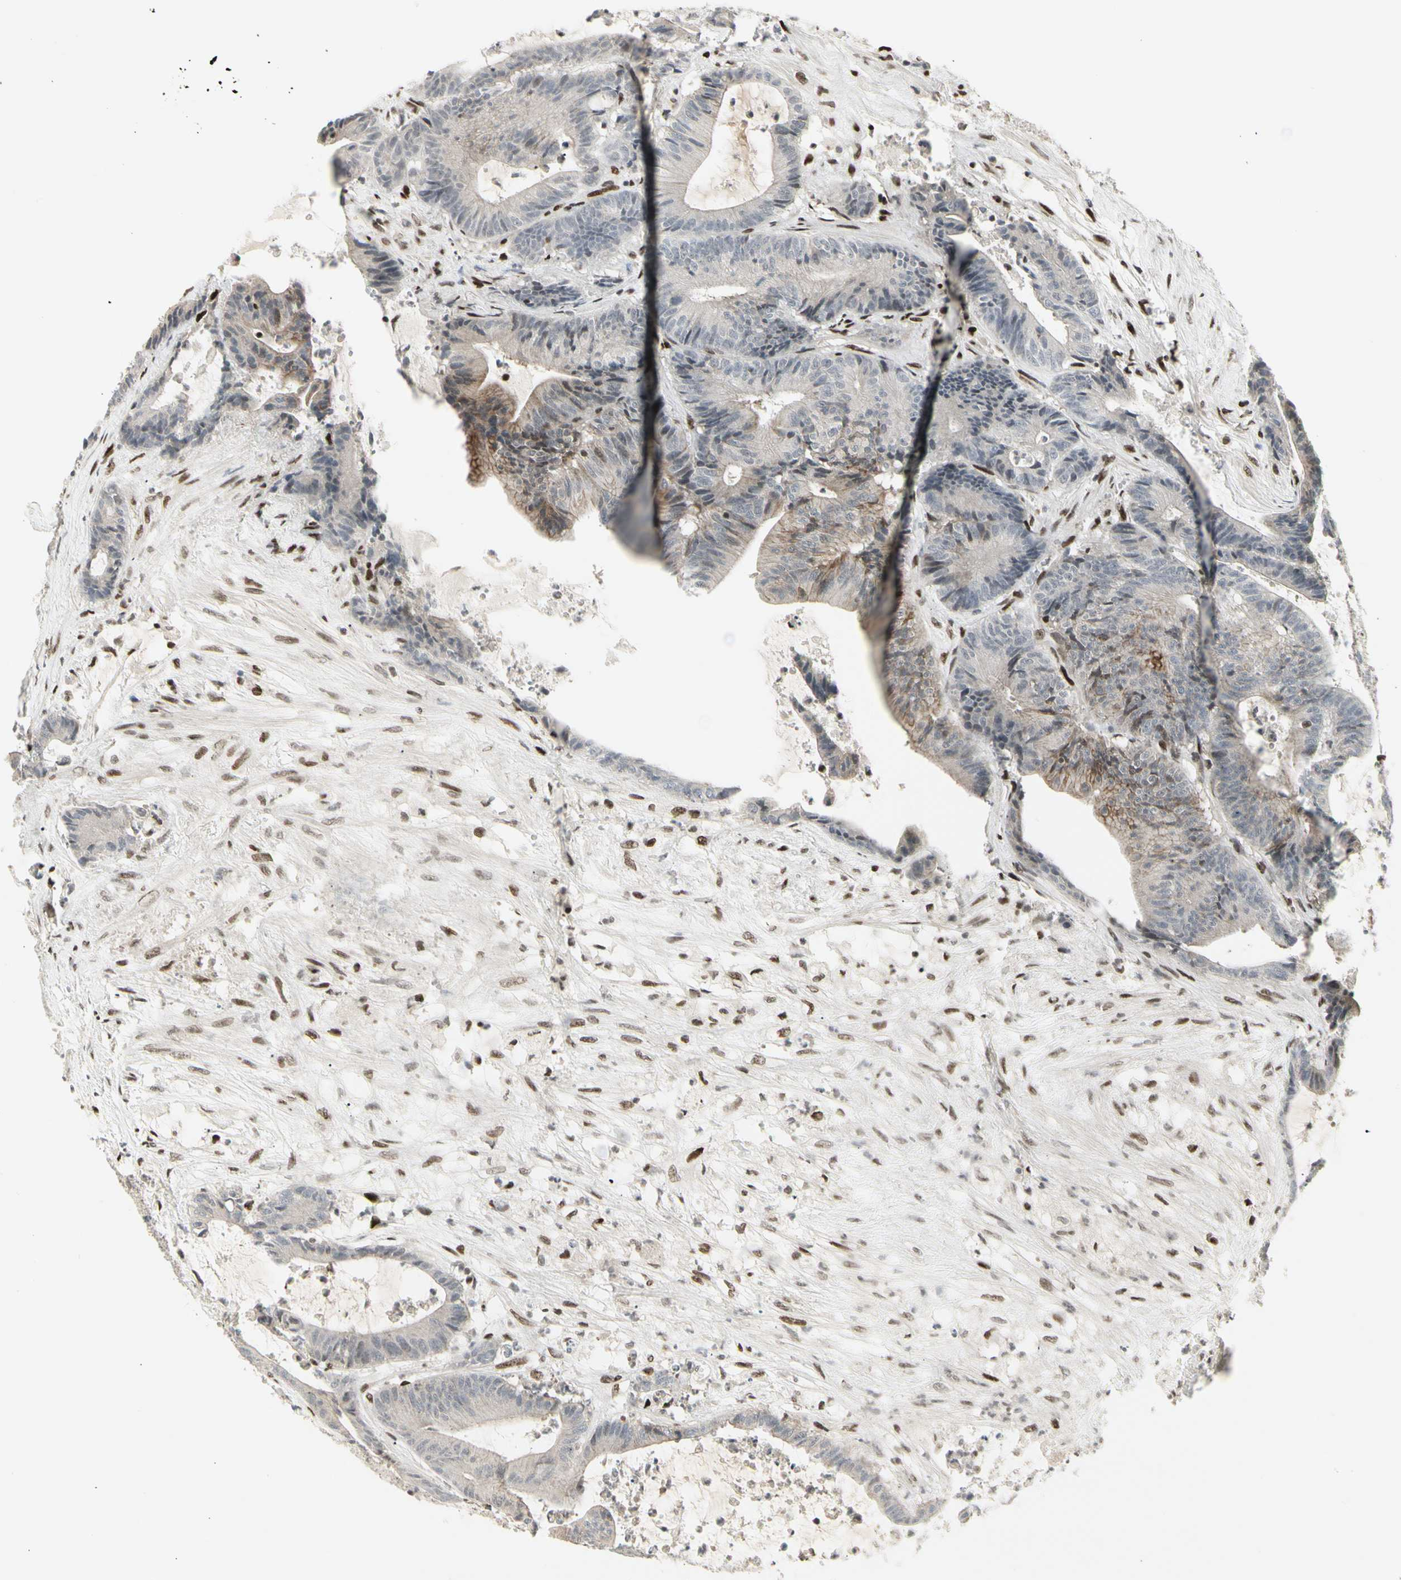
{"staining": {"intensity": "moderate", "quantity": "<25%", "location": "cytoplasmic/membranous"}, "tissue": "colorectal cancer", "cell_type": "Tumor cells", "image_type": "cancer", "snomed": [{"axis": "morphology", "description": "Adenocarcinoma, NOS"}, {"axis": "topography", "description": "Colon"}], "caption": "A histopathology image showing moderate cytoplasmic/membranous positivity in about <25% of tumor cells in colorectal cancer (adenocarcinoma), as visualized by brown immunohistochemical staining.", "gene": "FOXJ2", "patient": {"sex": "female", "age": 84}}